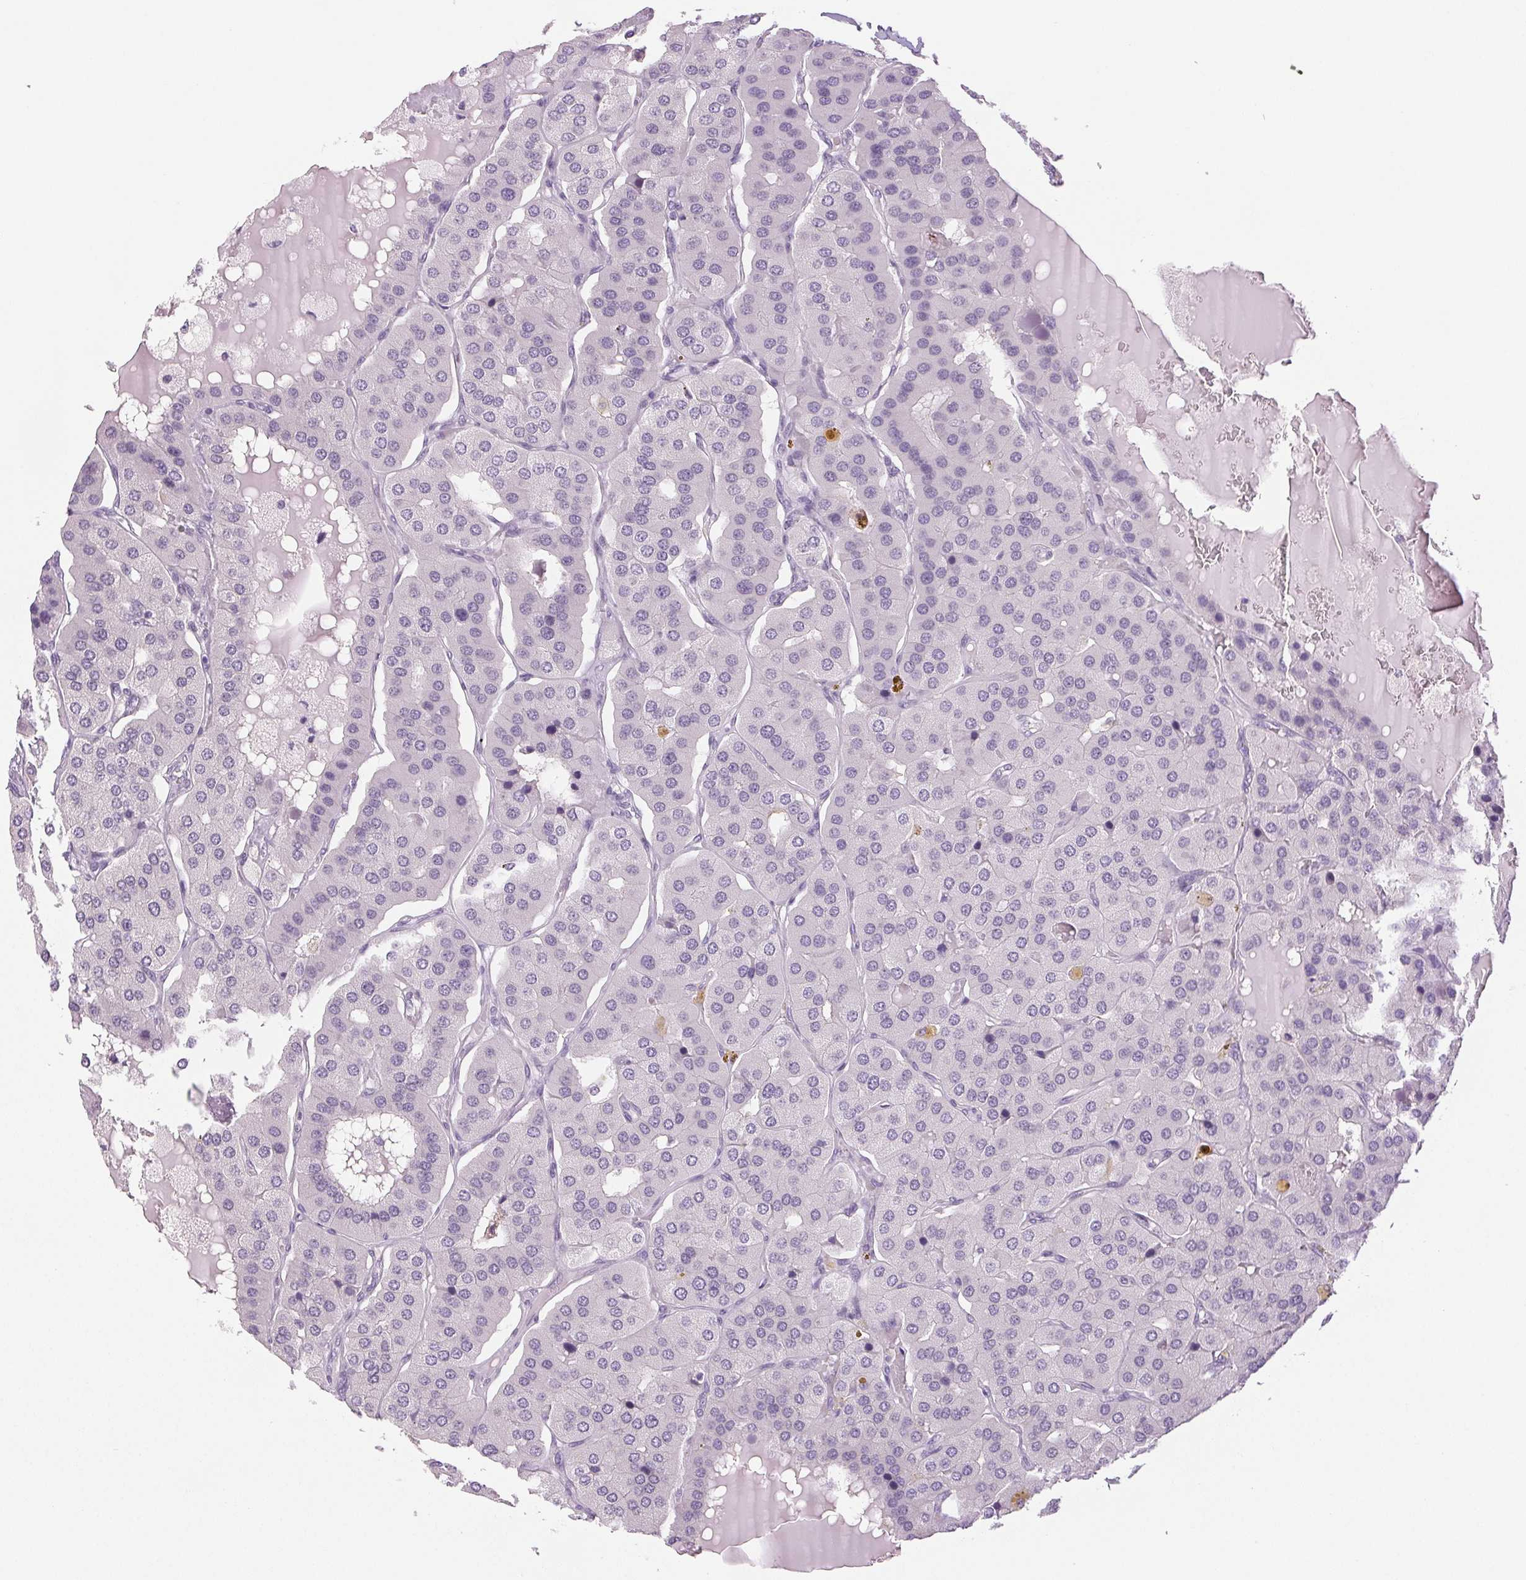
{"staining": {"intensity": "negative", "quantity": "none", "location": "none"}, "tissue": "parathyroid gland", "cell_type": "Glandular cells", "image_type": "normal", "snomed": [{"axis": "morphology", "description": "Normal tissue, NOS"}, {"axis": "morphology", "description": "Adenoma, NOS"}, {"axis": "topography", "description": "Parathyroid gland"}], "caption": "Photomicrograph shows no protein staining in glandular cells of normal parathyroid gland.", "gene": "DNAJC6", "patient": {"sex": "female", "age": 86}}